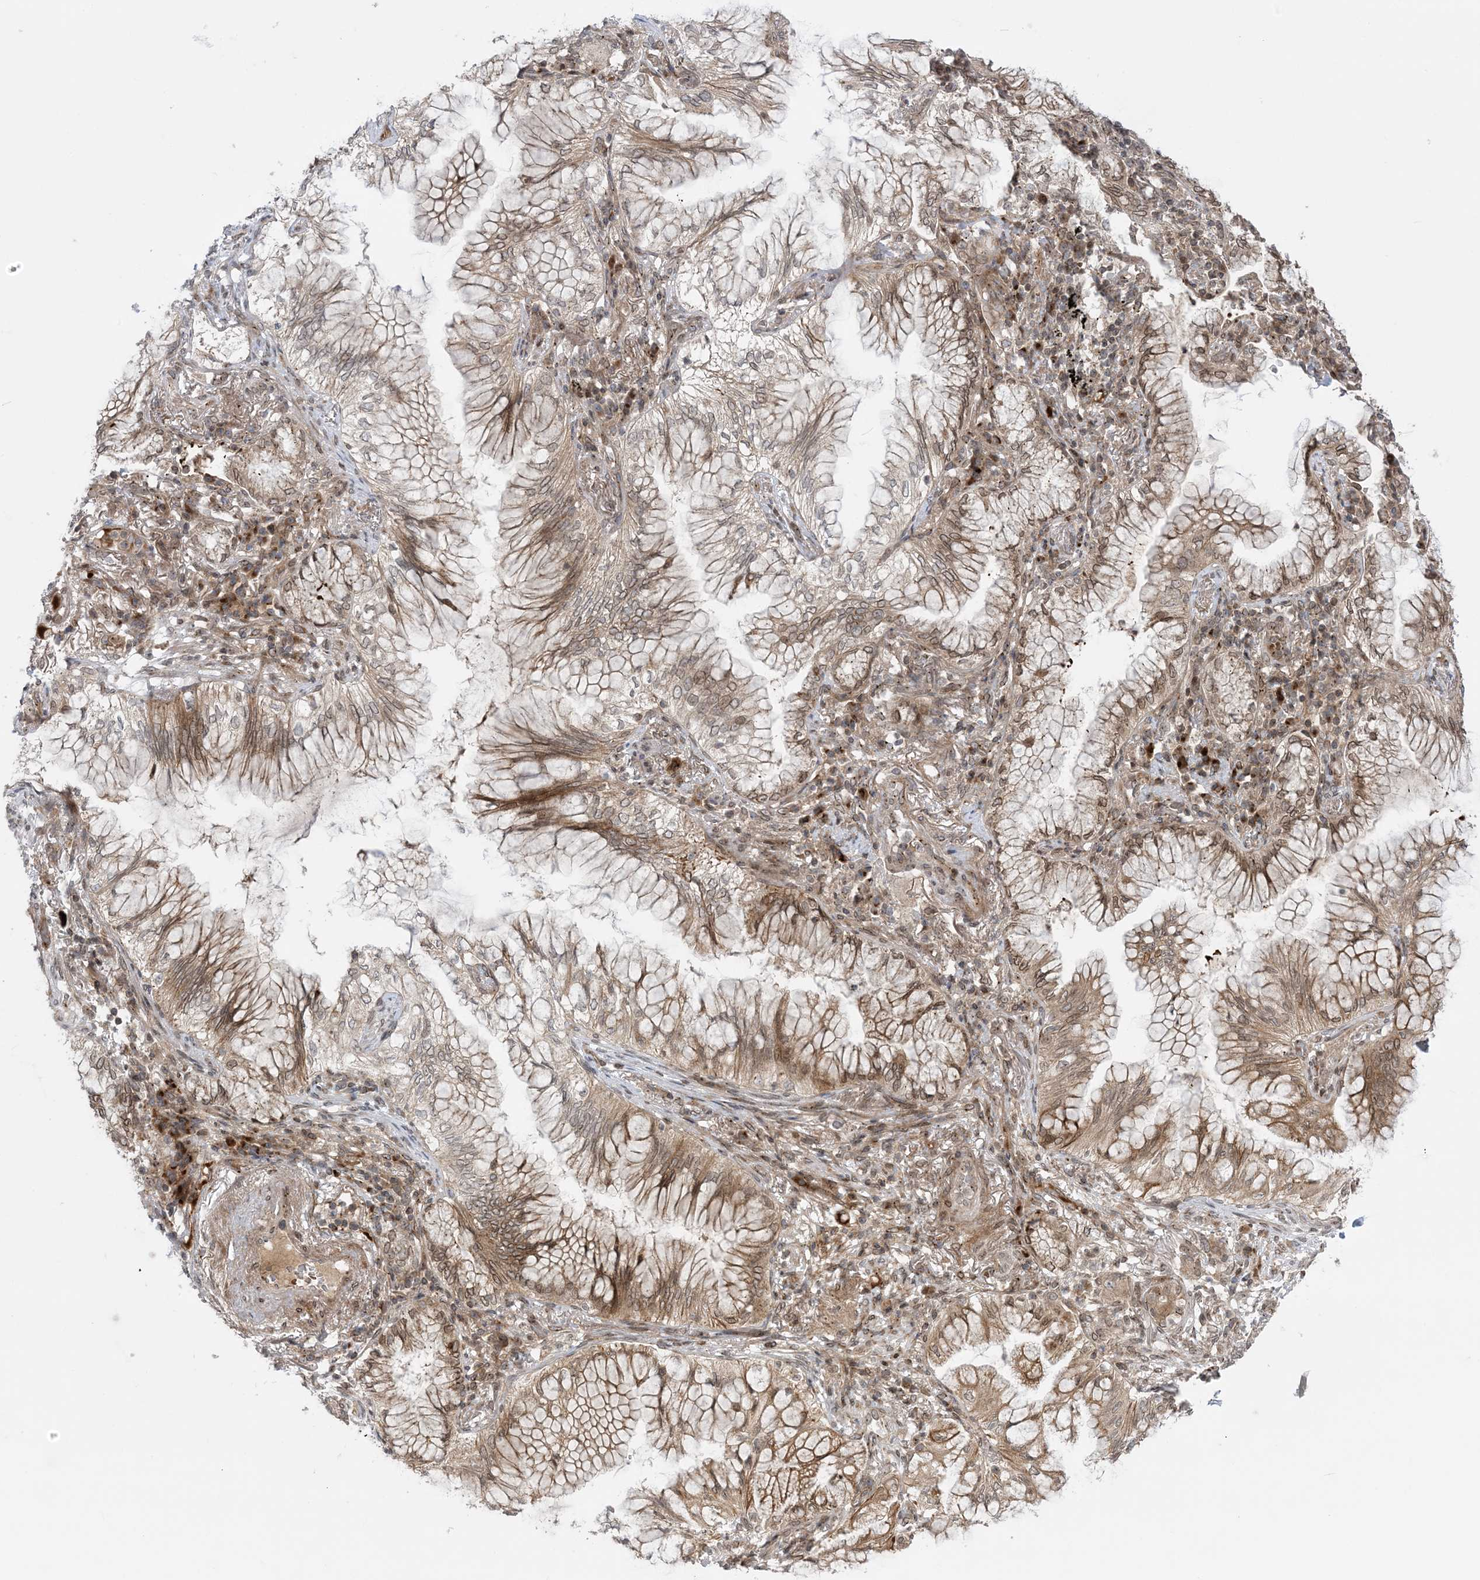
{"staining": {"intensity": "moderate", "quantity": ">75%", "location": "cytoplasmic/membranous"}, "tissue": "lung cancer", "cell_type": "Tumor cells", "image_type": "cancer", "snomed": [{"axis": "morphology", "description": "Adenocarcinoma, NOS"}, {"axis": "topography", "description": "Lung"}], "caption": "Lung cancer (adenocarcinoma) stained for a protein (brown) reveals moderate cytoplasmic/membranous positive staining in approximately >75% of tumor cells.", "gene": "CASP4", "patient": {"sex": "female", "age": 70}}